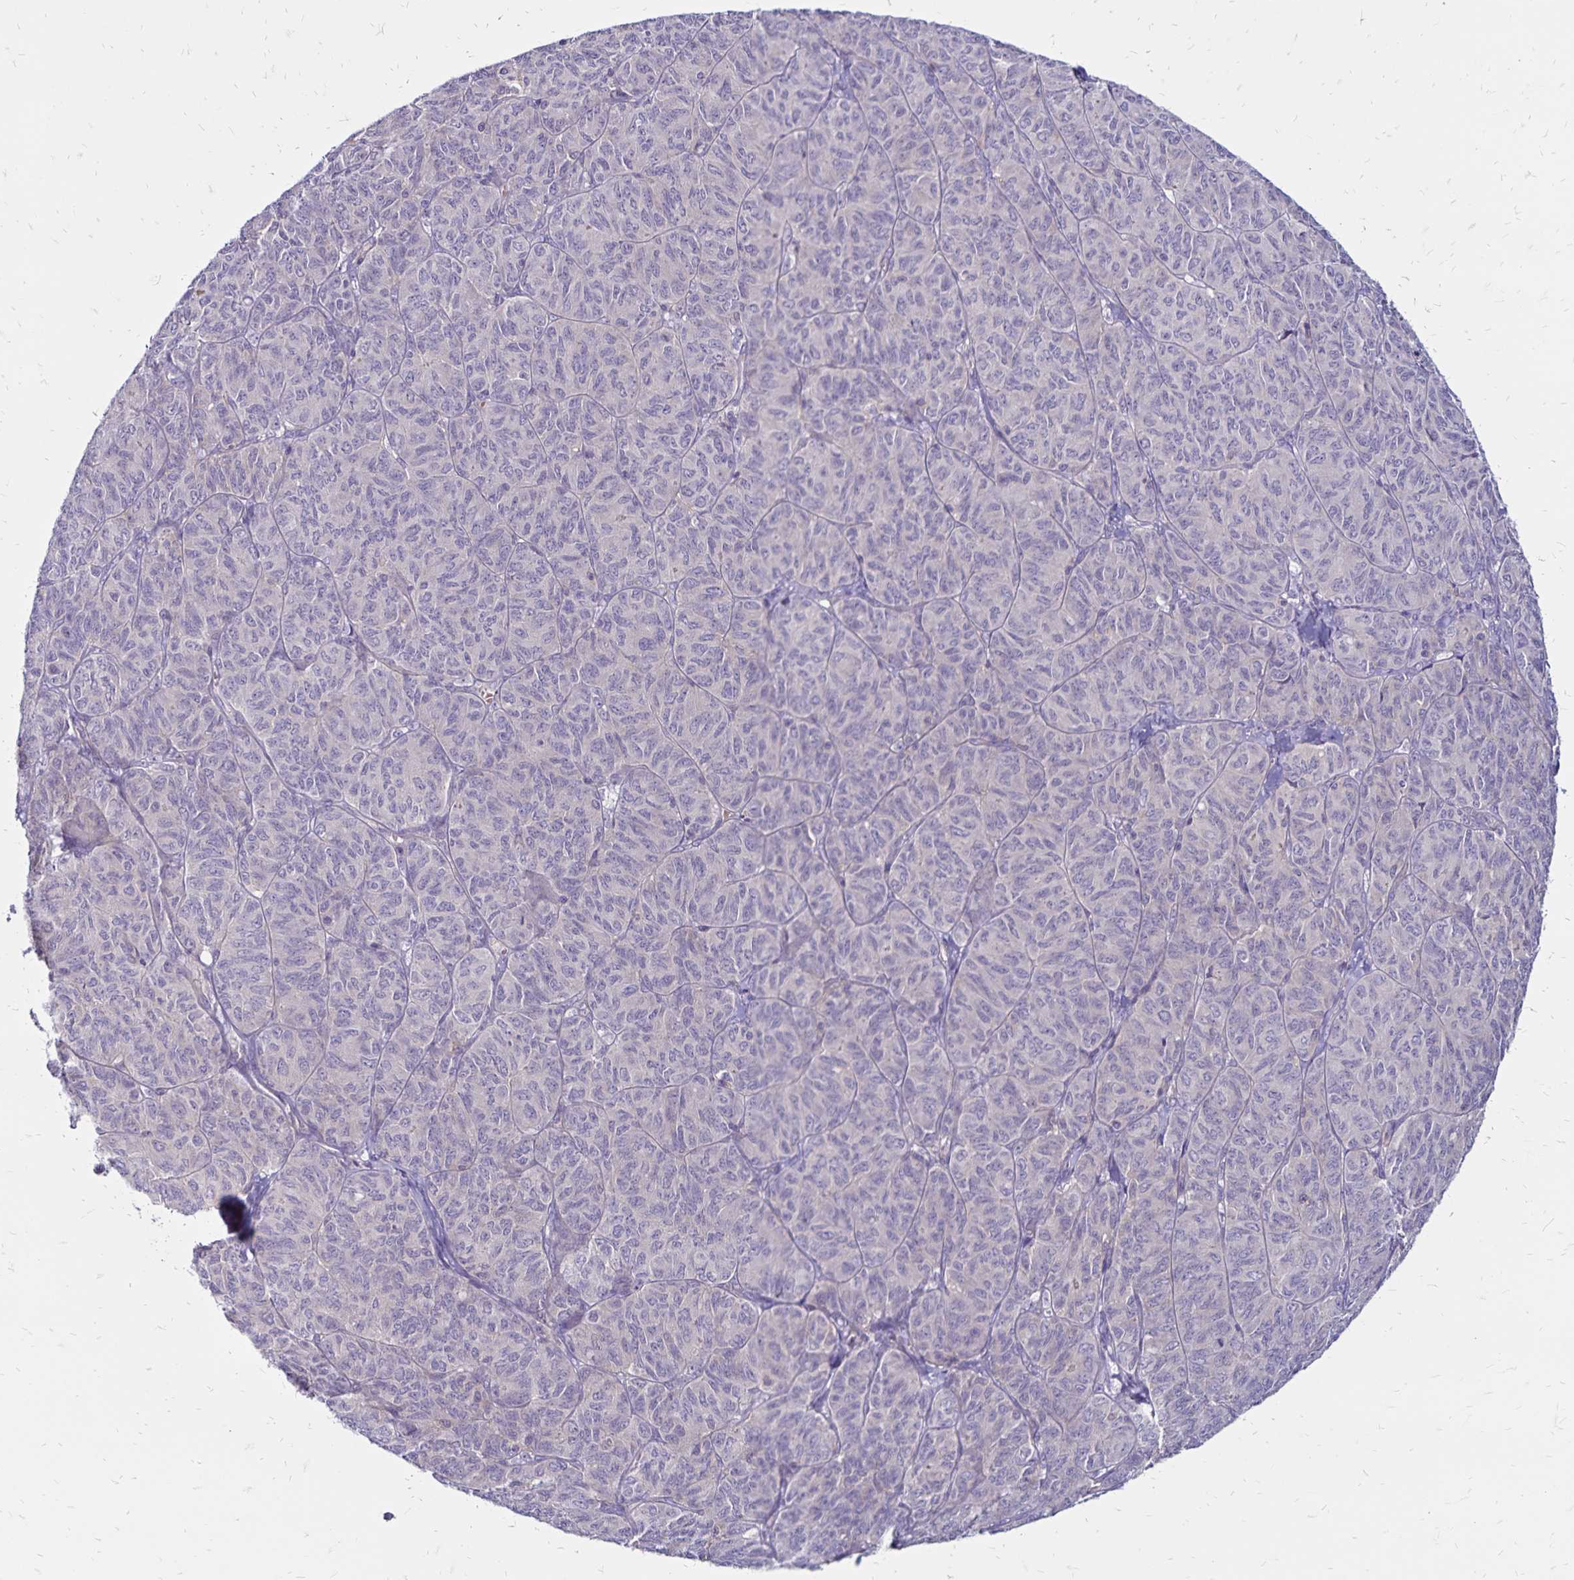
{"staining": {"intensity": "negative", "quantity": "none", "location": "none"}, "tissue": "ovarian cancer", "cell_type": "Tumor cells", "image_type": "cancer", "snomed": [{"axis": "morphology", "description": "Carcinoma, endometroid"}, {"axis": "topography", "description": "Ovary"}], "caption": "DAB (3,3'-diaminobenzidine) immunohistochemical staining of human ovarian endometroid carcinoma reveals no significant expression in tumor cells.", "gene": "FSD1", "patient": {"sex": "female", "age": 80}}